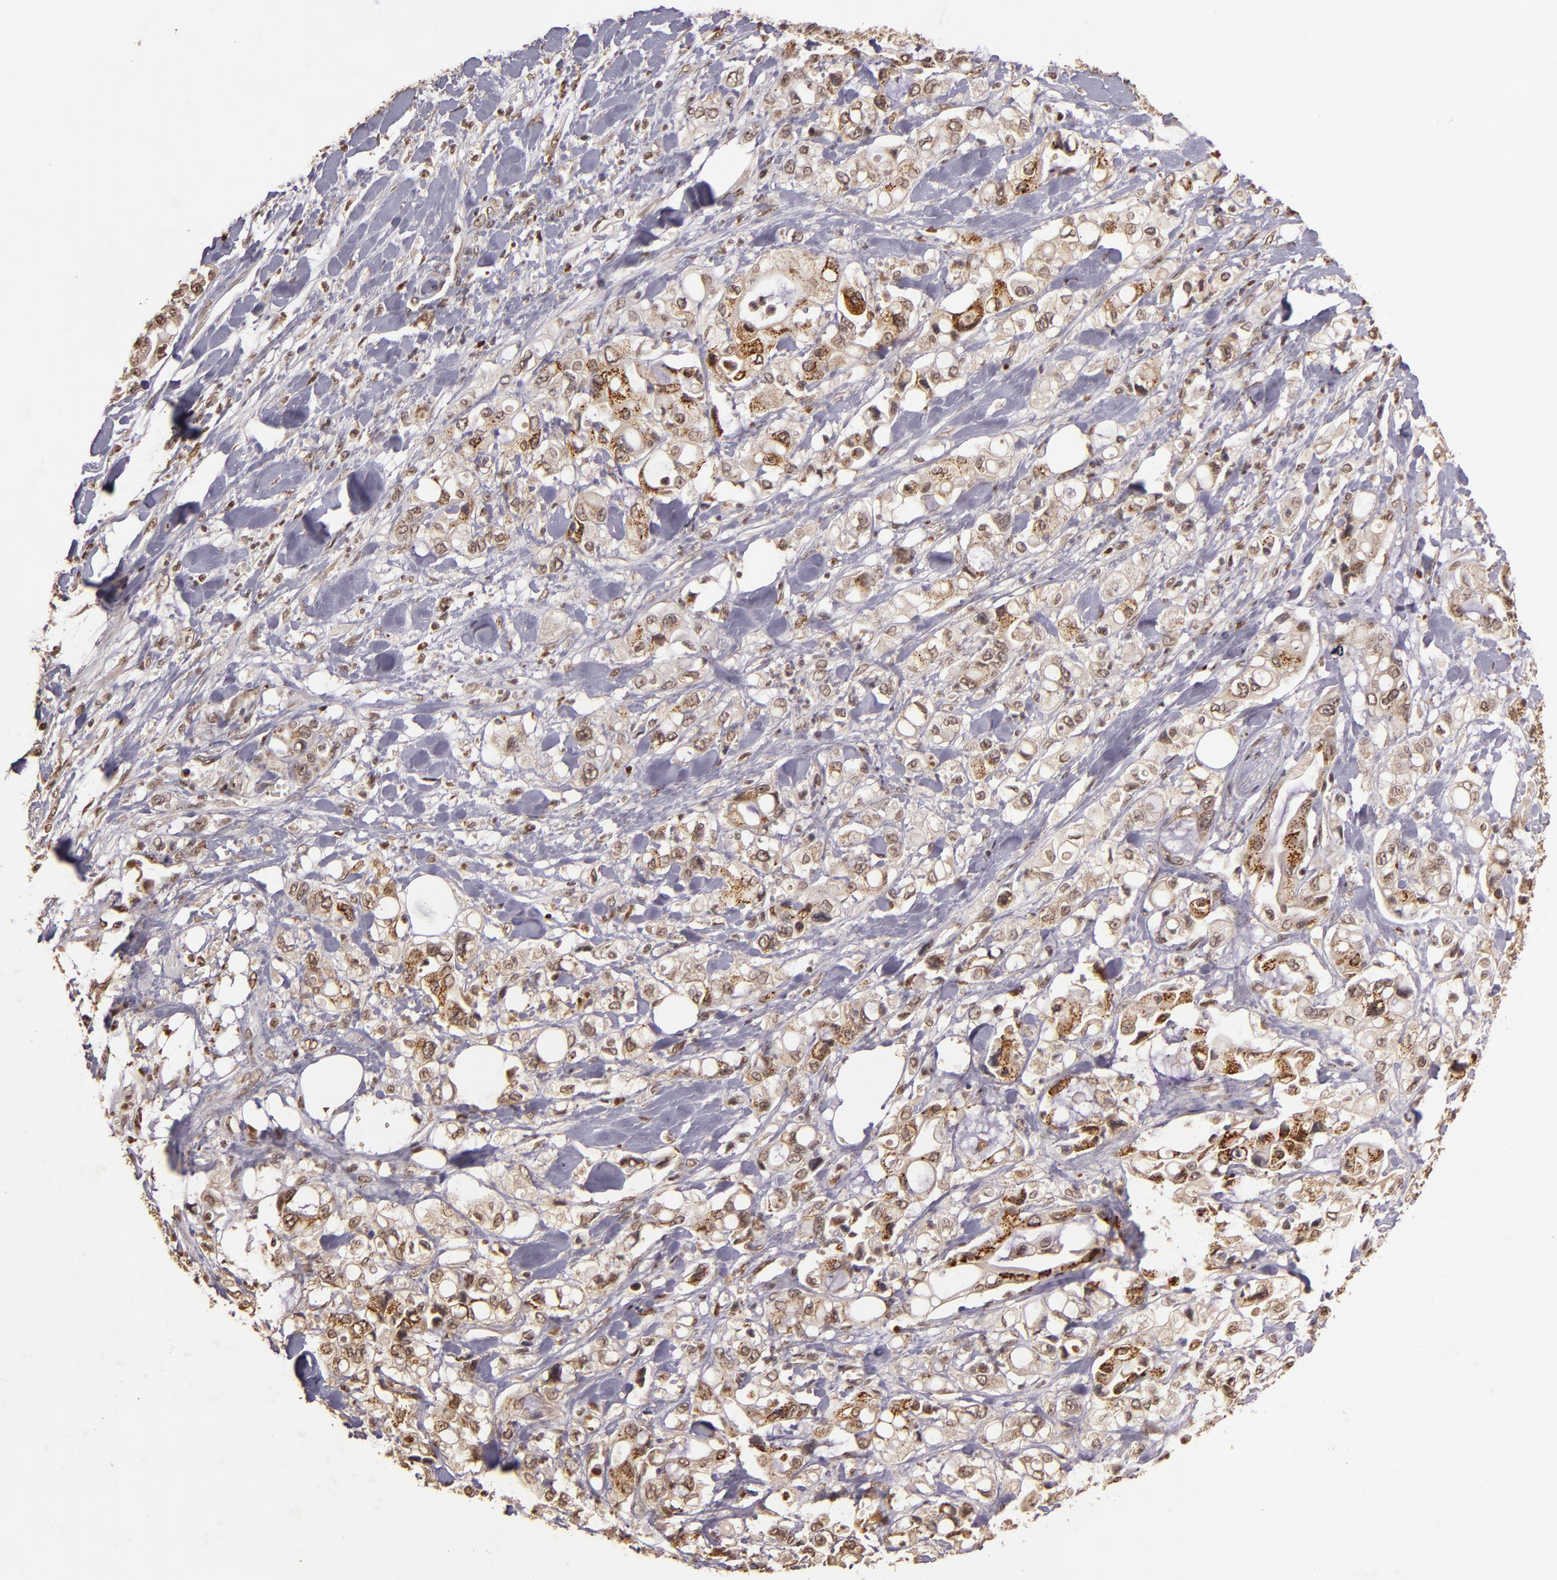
{"staining": {"intensity": "weak", "quantity": ">75%", "location": "cytoplasmic/membranous,nuclear"}, "tissue": "pancreatic cancer", "cell_type": "Tumor cells", "image_type": "cancer", "snomed": [{"axis": "morphology", "description": "Adenocarcinoma, NOS"}, {"axis": "topography", "description": "Pancreas"}], "caption": "Protein positivity by immunohistochemistry demonstrates weak cytoplasmic/membranous and nuclear expression in about >75% of tumor cells in pancreatic cancer (adenocarcinoma). (brown staining indicates protein expression, while blue staining denotes nuclei).", "gene": "CUL1", "patient": {"sex": "male", "age": 70}}